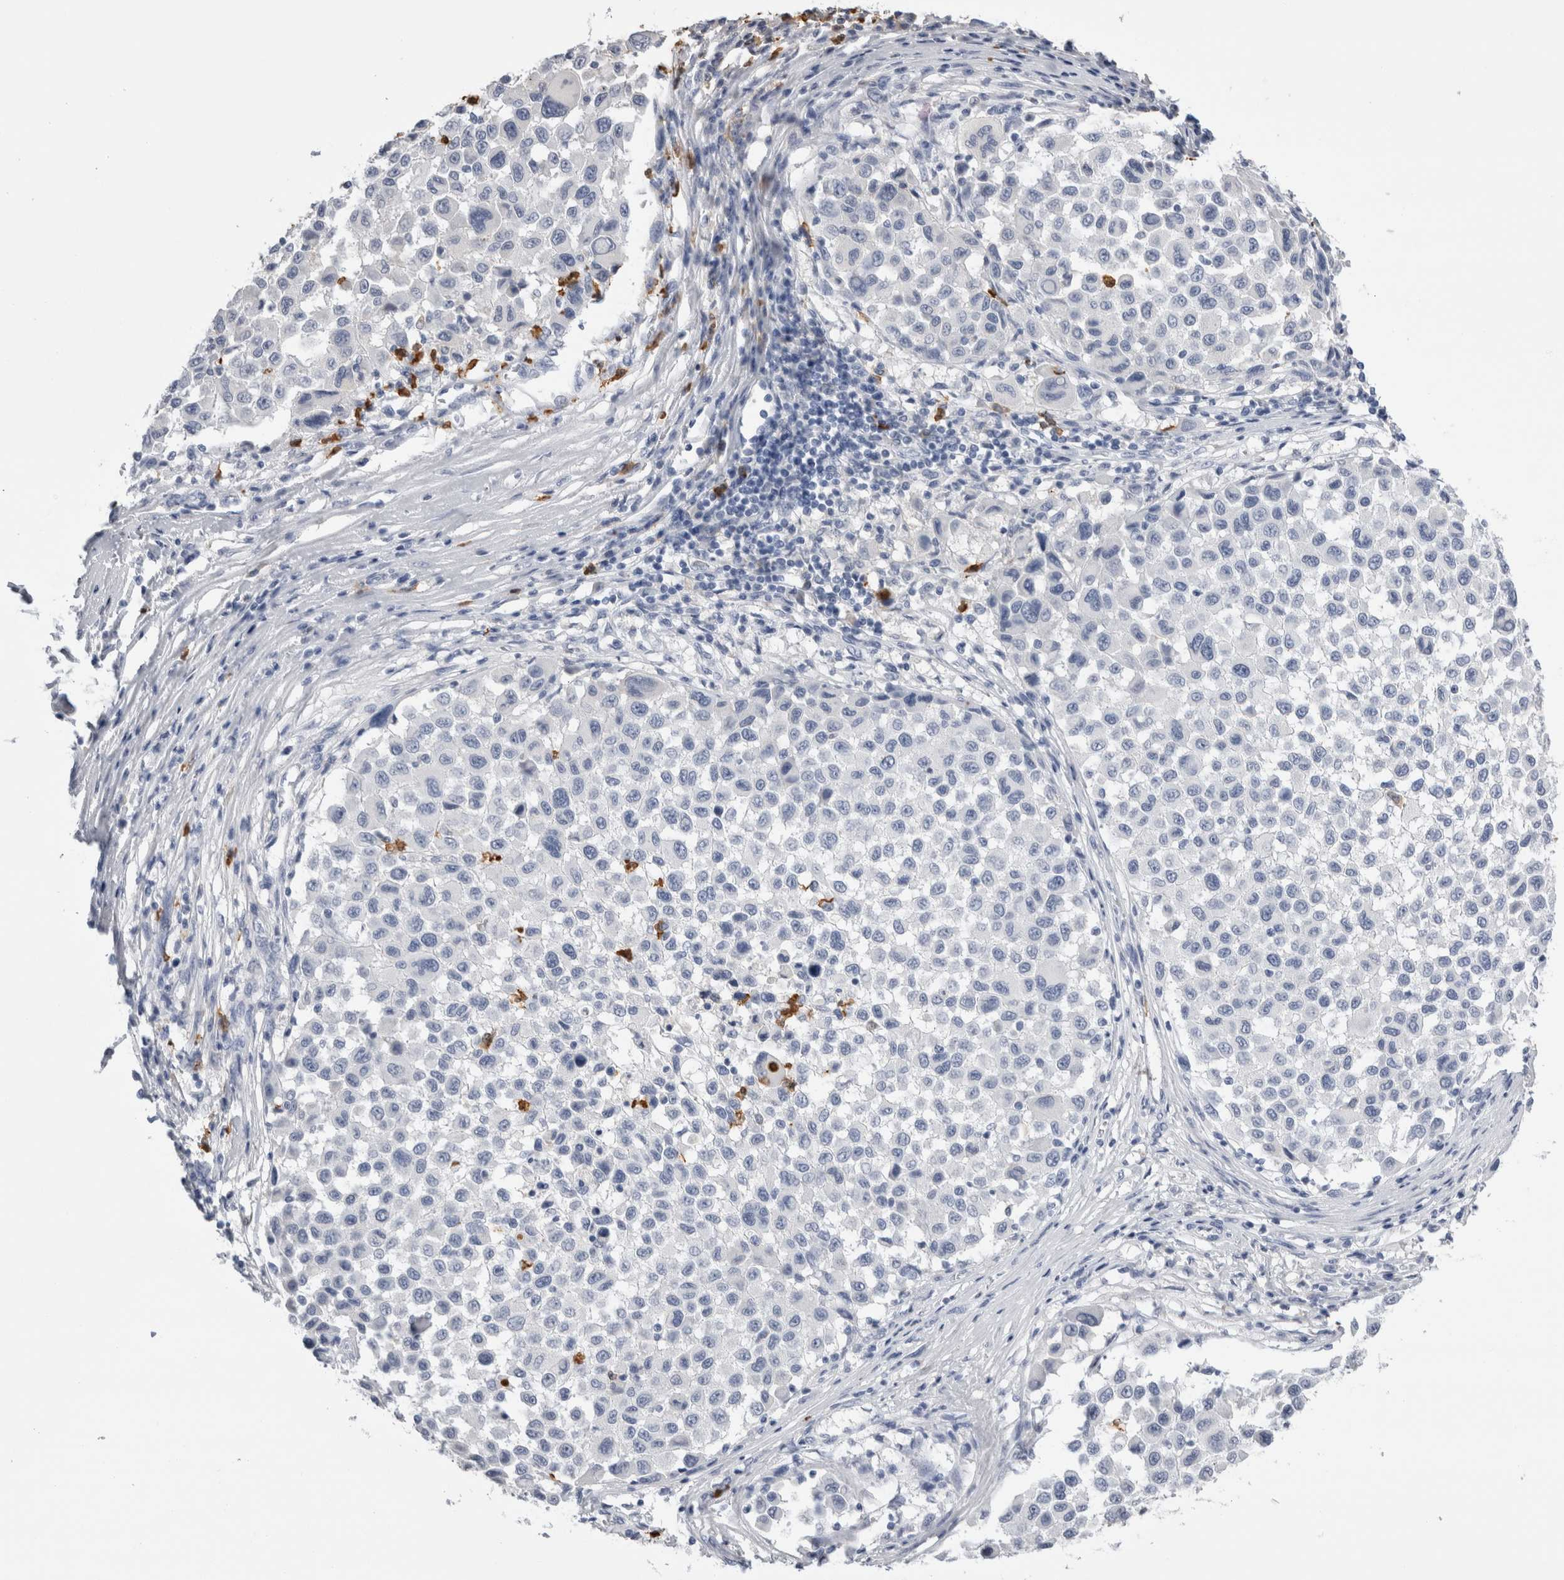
{"staining": {"intensity": "negative", "quantity": "none", "location": "none"}, "tissue": "melanoma", "cell_type": "Tumor cells", "image_type": "cancer", "snomed": [{"axis": "morphology", "description": "Malignant melanoma, Metastatic site"}, {"axis": "topography", "description": "Lymph node"}], "caption": "Tumor cells are negative for protein expression in human melanoma.", "gene": "S100A12", "patient": {"sex": "male", "age": 61}}